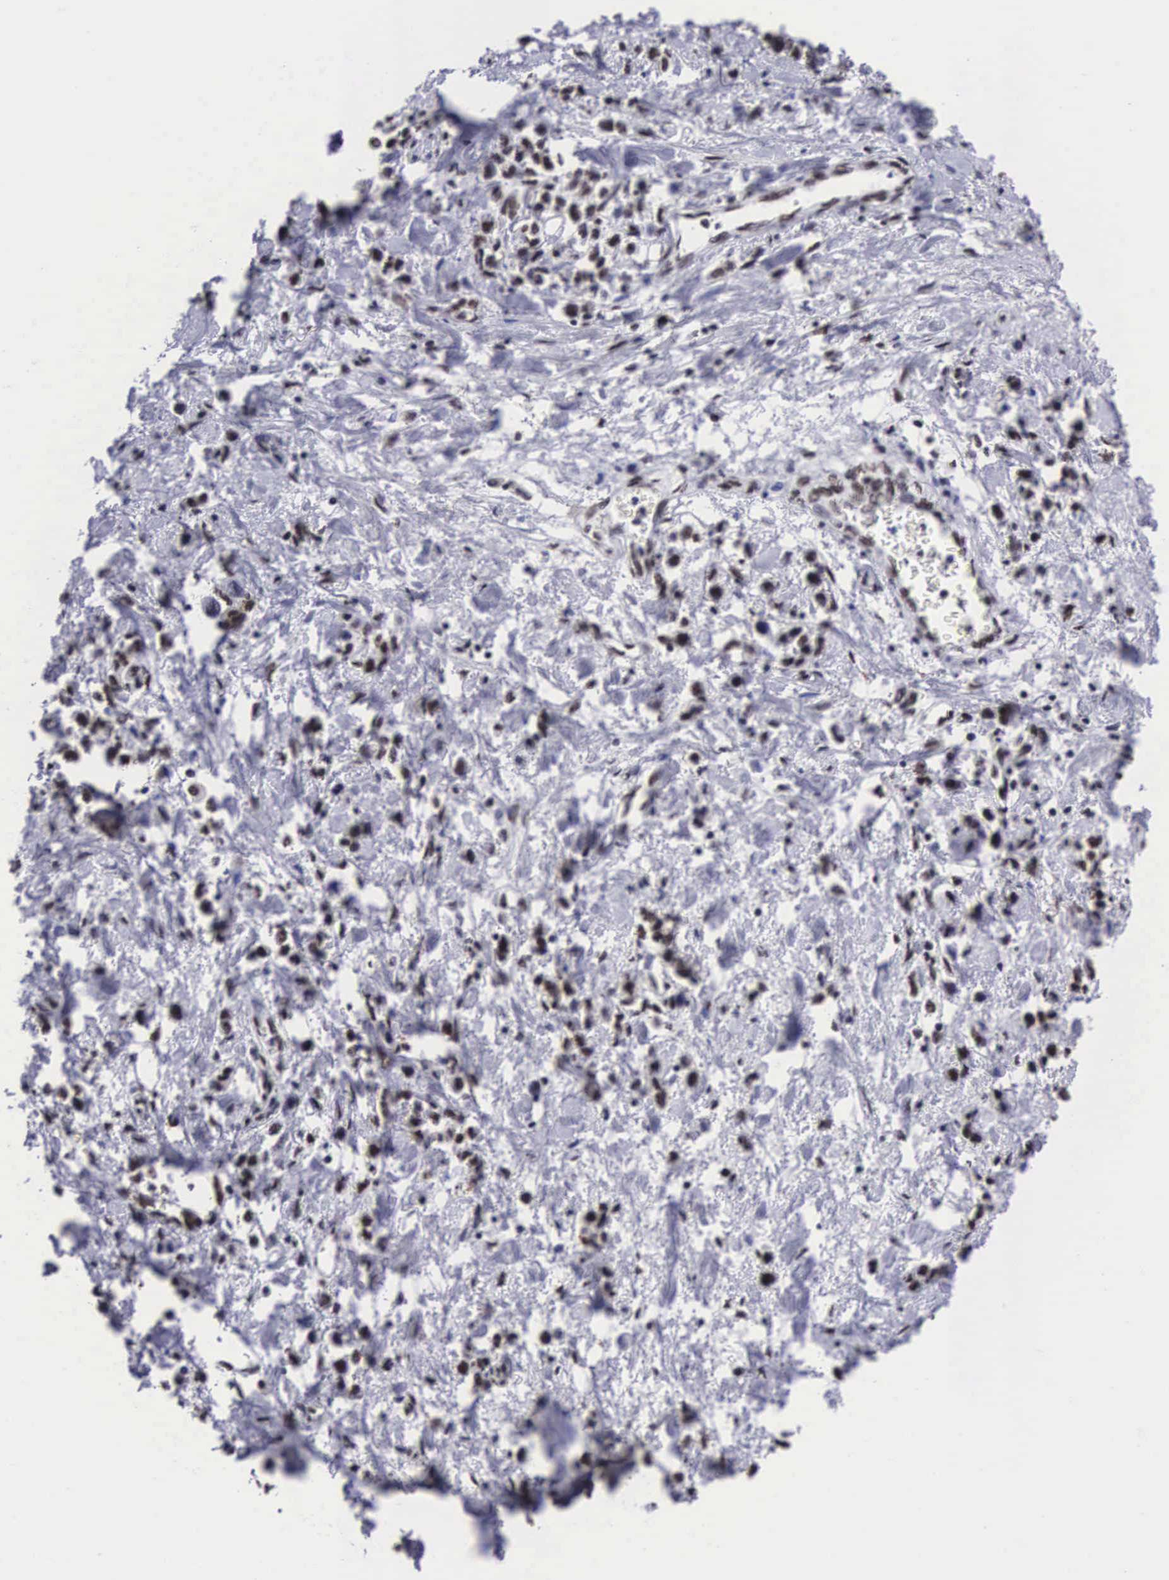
{"staining": {"intensity": "moderate", "quantity": ">75%", "location": "nuclear"}, "tissue": "stomach cancer", "cell_type": "Tumor cells", "image_type": "cancer", "snomed": [{"axis": "morphology", "description": "Adenocarcinoma, NOS"}, {"axis": "topography", "description": "Stomach, upper"}], "caption": "This is an image of immunohistochemistry staining of stomach cancer, which shows moderate expression in the nuclear of tumor cells.", "gene": "SF3A1", "patient": {"sex": "male", "age": 76}}